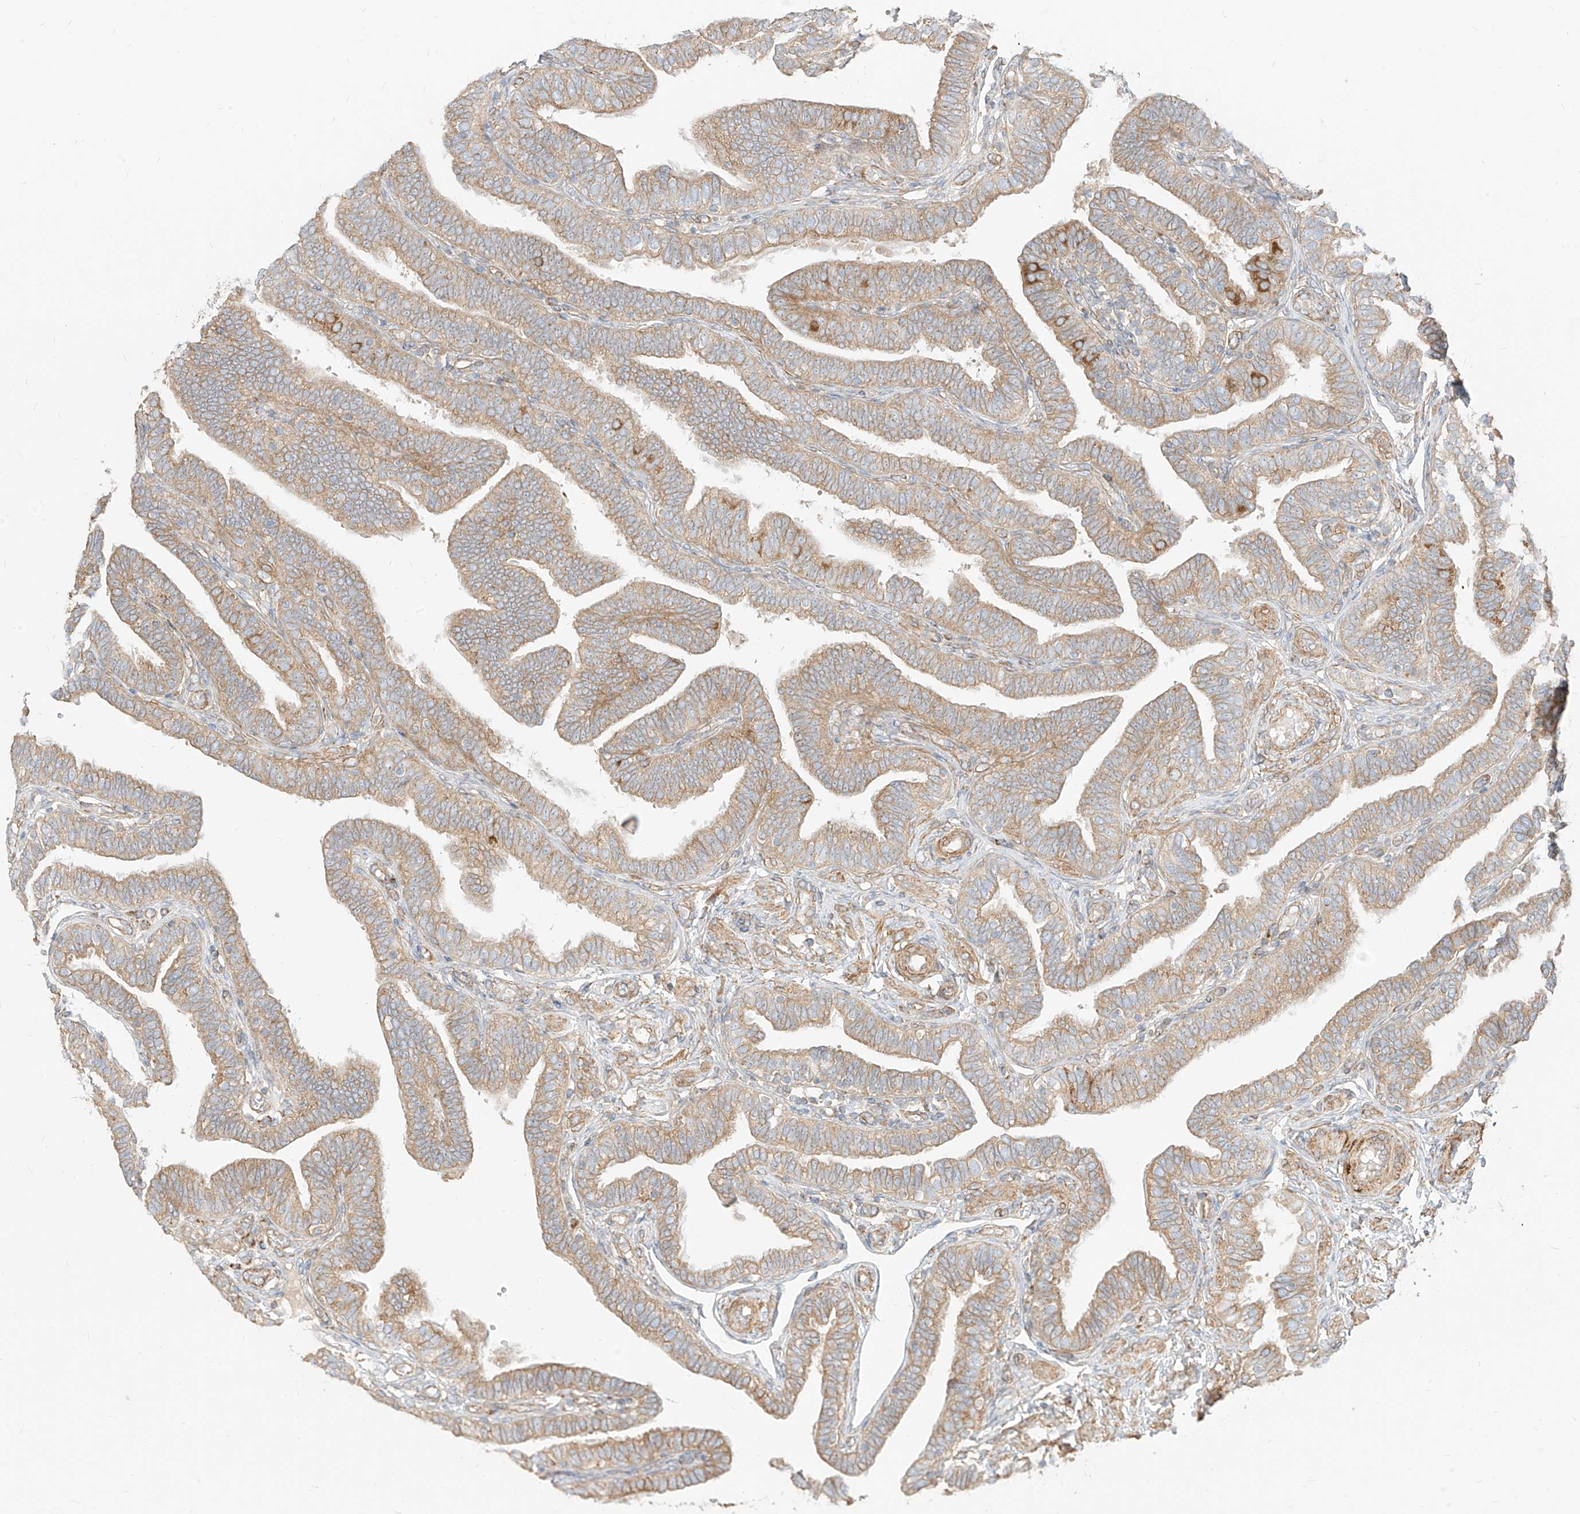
{"staining": {"intensity": "moderate", "quantity": ">75%", "location": "cytoplasmic/membranous"}, "tissue": "fallopian tube", "cell_type": "Glandular cells", "image_type": "normal", "snomed": [{"axis": "morphology", "description": "Normal tissue, NOS"}, {"axis": "topography", "description": "Fallopian tube"}], "caption": "Brown immunohistochemical staining in unremarkable human fallopian tube exhibits moderate cytoplasmic/membranous positivity in approximately >75% of glandular cells.", "gene": "PLCL1", "patient": {"sex": "female", "age": 39}}